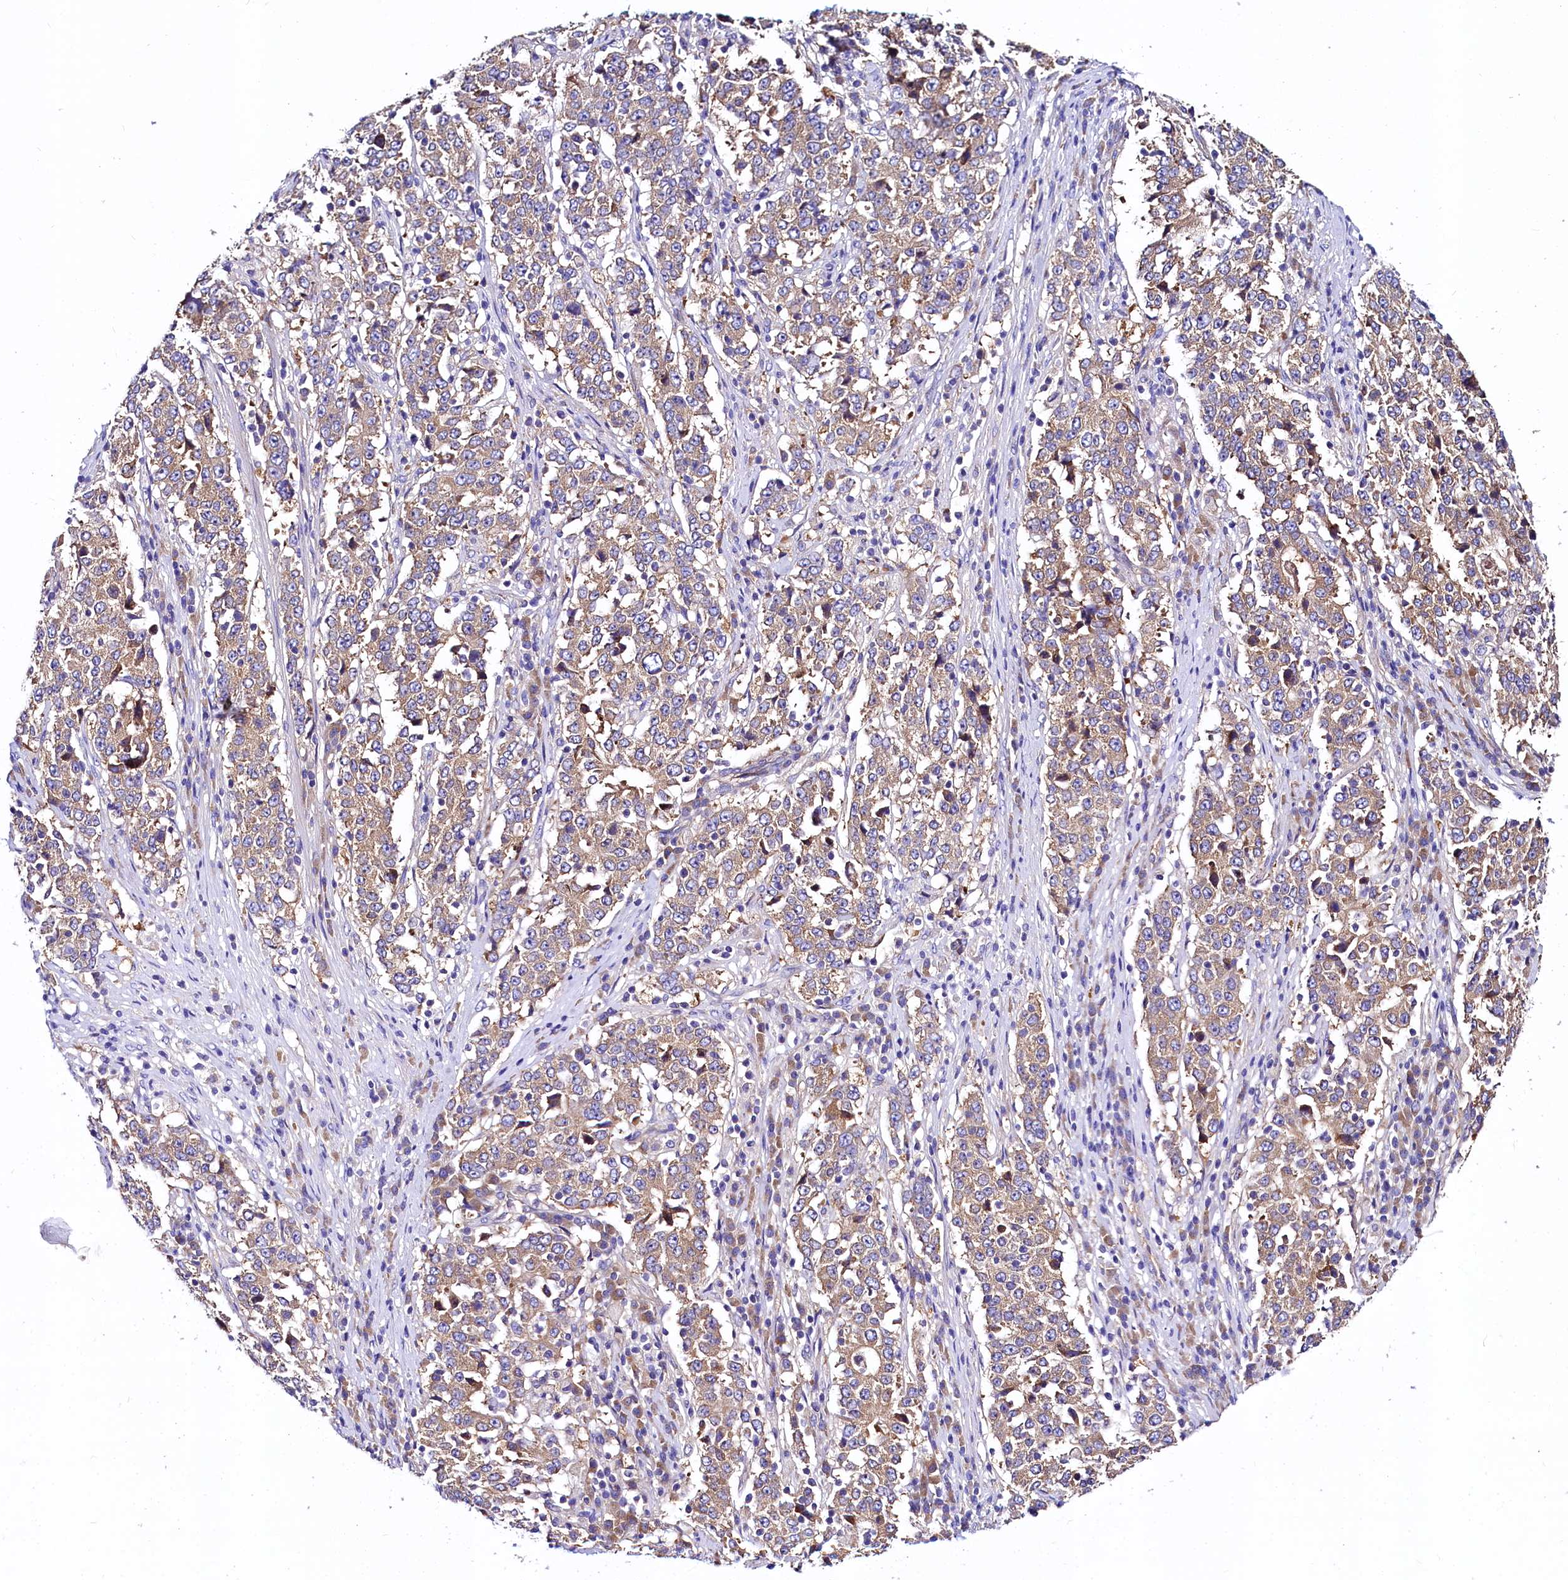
{"staining": {"intensity": "weak", "quantity": ">75%", "location": "cytoplasmic/membranous"}, "tissue": "stomach cancer", "cell_type": "Tumor cells", "image_type": "cancer", "snomed": [{"axis": "morphology", "description": "Adenocarcinoma, NOS"}, {"axis": "topography", "description": "Stomach"}], "caption": "A brown stain highlights weak cytoplasmic/membranous staining of a protein in human stomach cancer tumor cells.", "gene": "QARS1", "patient": {"sex": "male", "age": 59}}